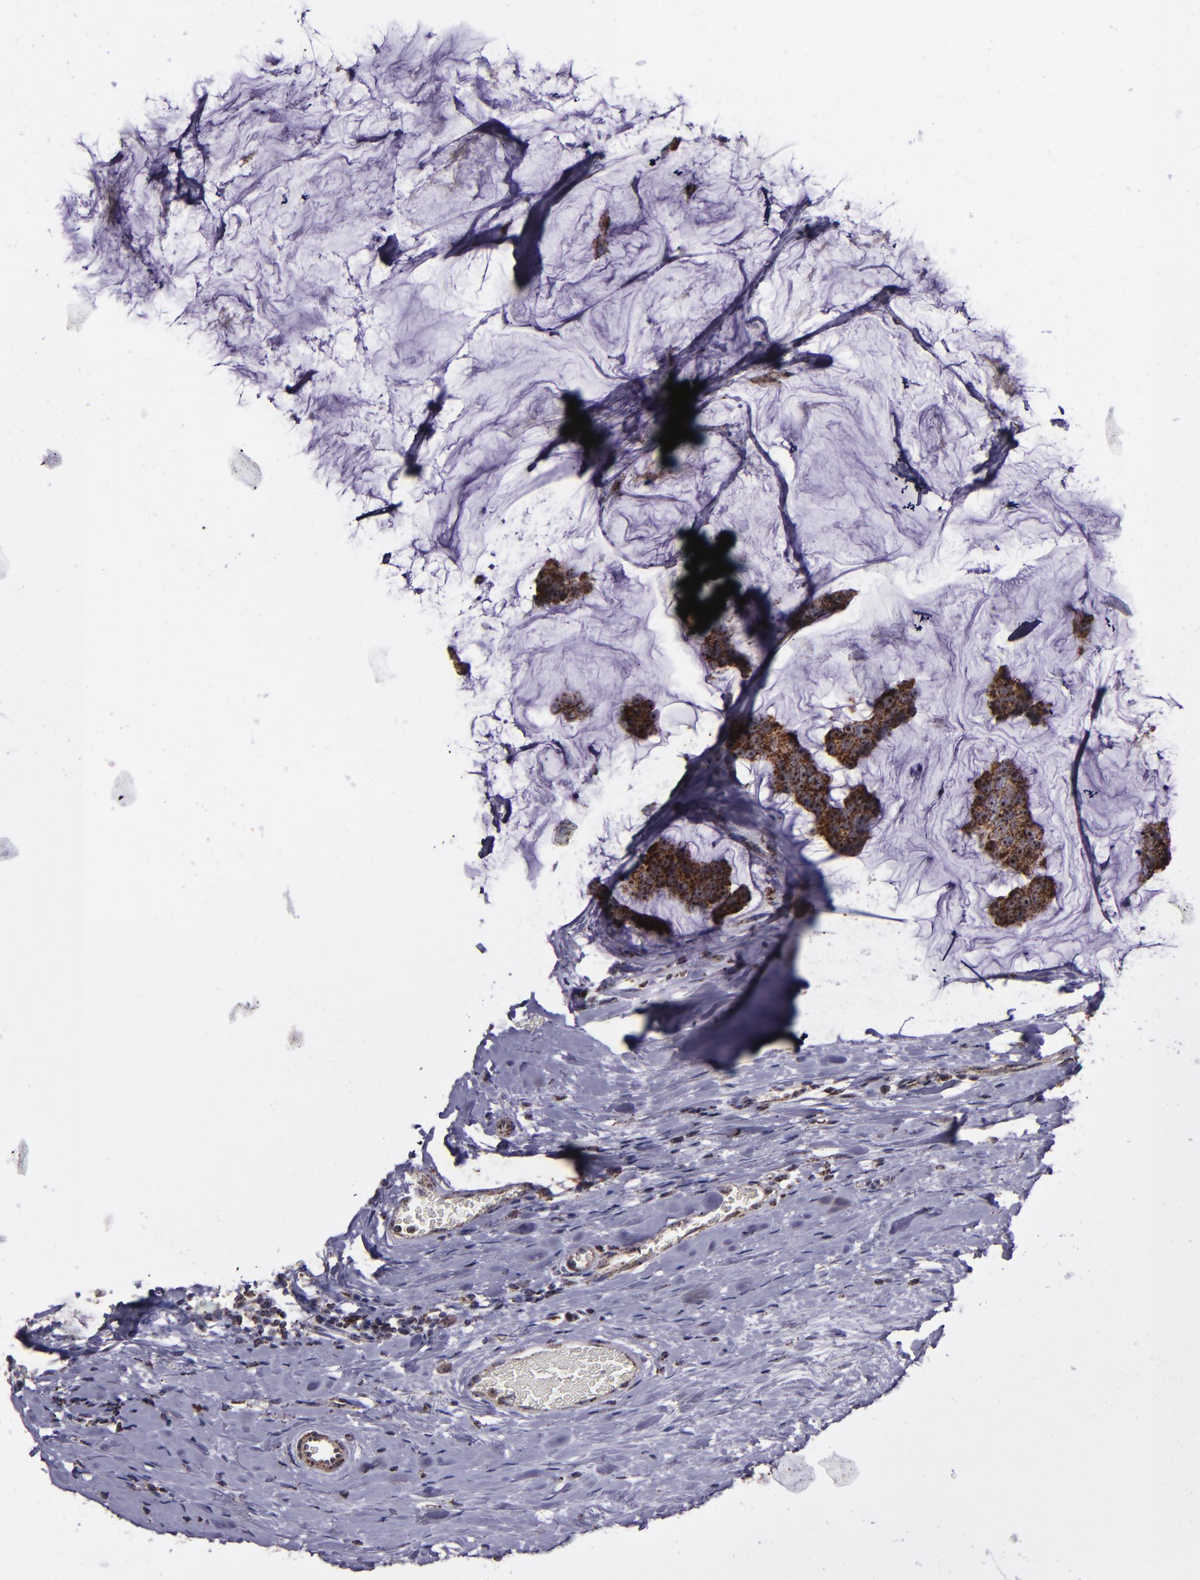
{"staining": {"intensity": "moderate", "quantity": ">75%", "location": "cytoplasmic/membranous,nuclear"}, "tissue": "breast cancer", "cell_type": "Tumor cells", "image_type": "cancer", "snomed": [{"axis": "morphology", "description": "Normal tissue, NOS"}, {"axis": "morphology", "description": "Duct carcinoma"}, {"axis": "topography", "description": "Breast"}], "caption": "Intraductal carcinoma (breast) tissue demonstrates moderate cytoplasmic/membranous and nuclear positivity in approximately >75% of tumor cells Using DAB (brown) and hematoxylin (blue) stains, captured at high magnification using brightfield microscopy.", "gene": "LONP1", "patient": {"sex": "female", "age": 50}}